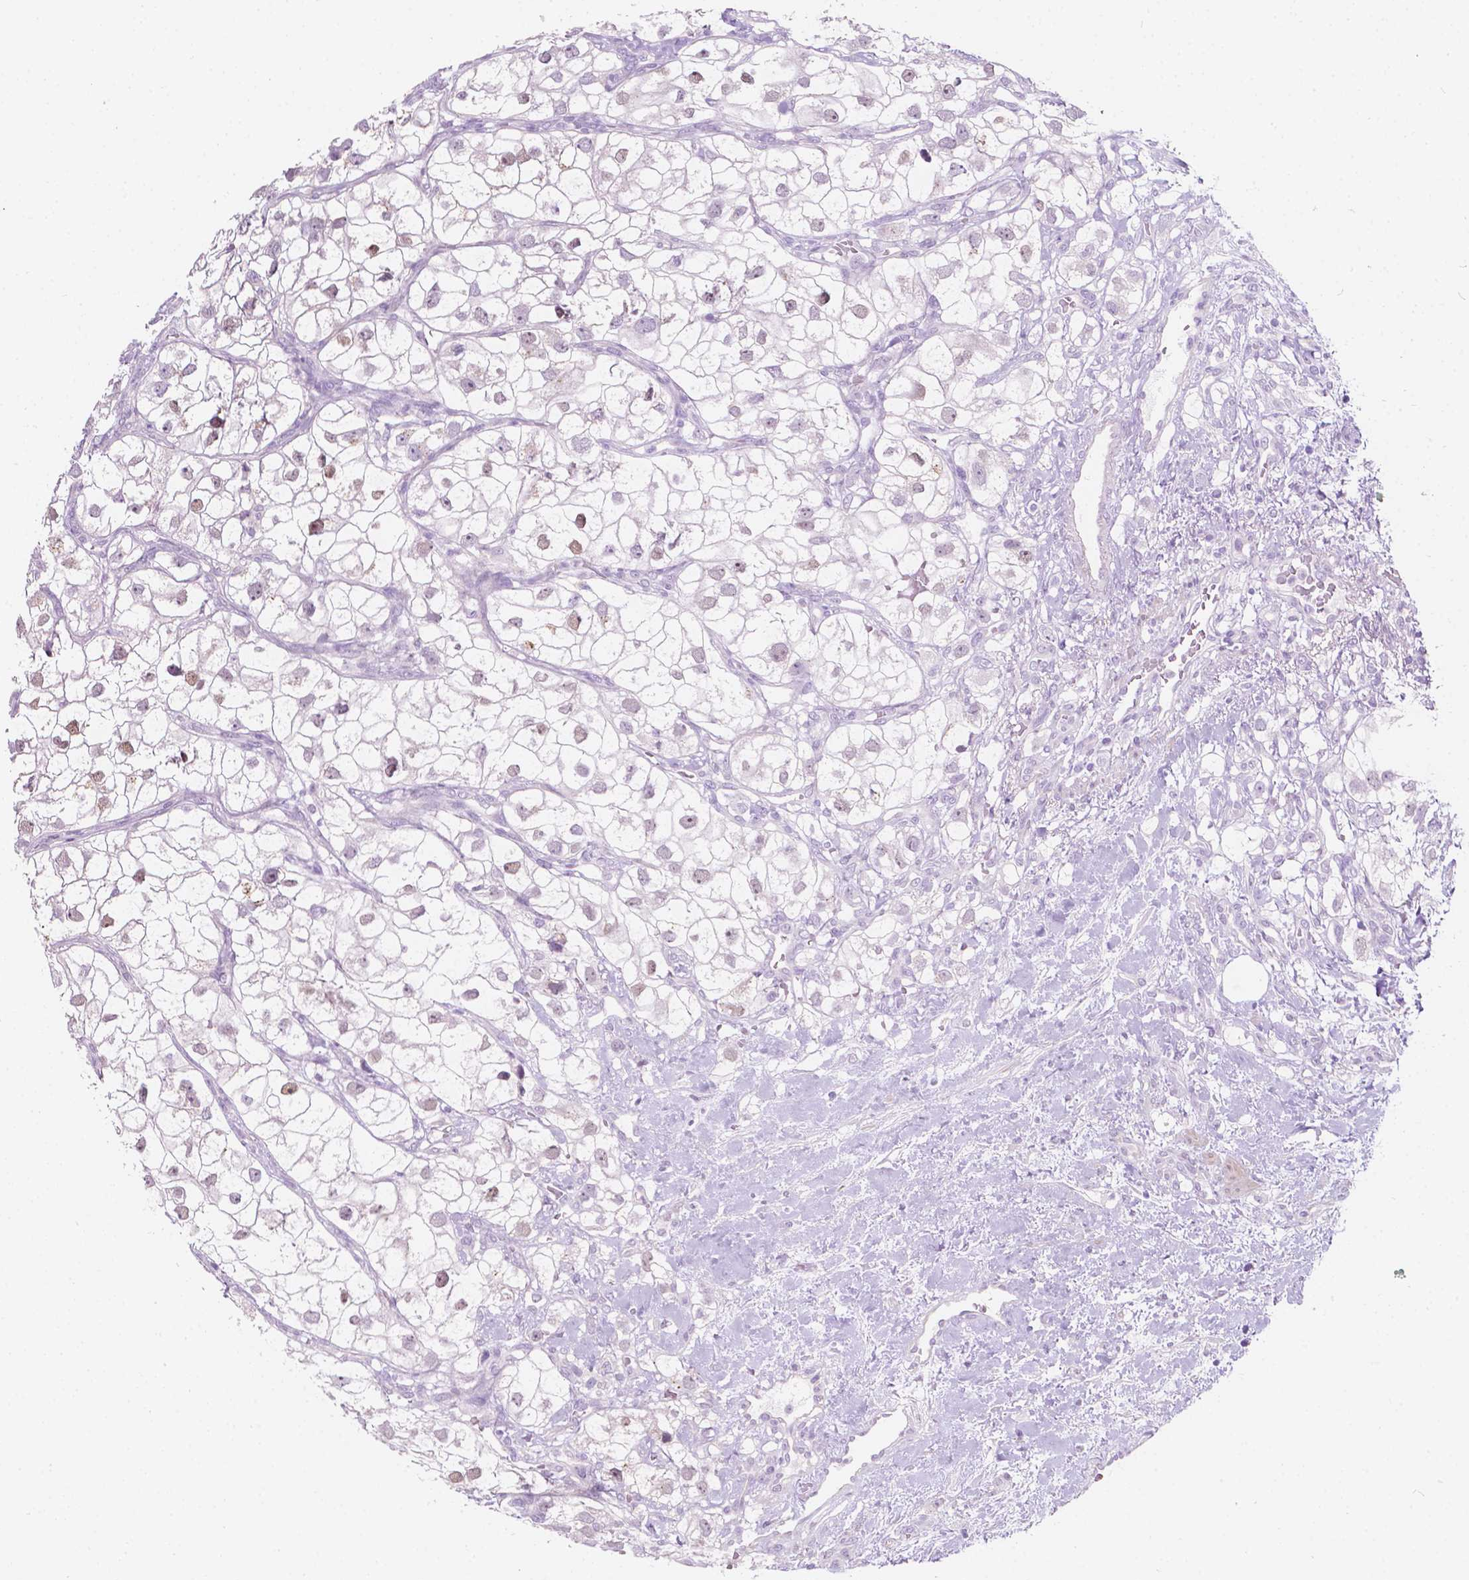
{"staining": {"intensity": "moderate", "quantity": "<25%", "location": "nuclear"}, "tissue": "renal cancer", "cell_type": "Tumor cells", "image_type": "cancer", "snomed": [{"axis": "morphology", "description": "Adenocarcinoma, NOS"}, {"axis": "topography", "description": "Kidney"}], "caption": "Adenocarcinoma (renal) stained with a brown dye displays moderate nuclear positive positivity in approximately <25% of tumor cells.", "gene": "NOS1AP", "patient": {"sex": "male", "age": 59}}